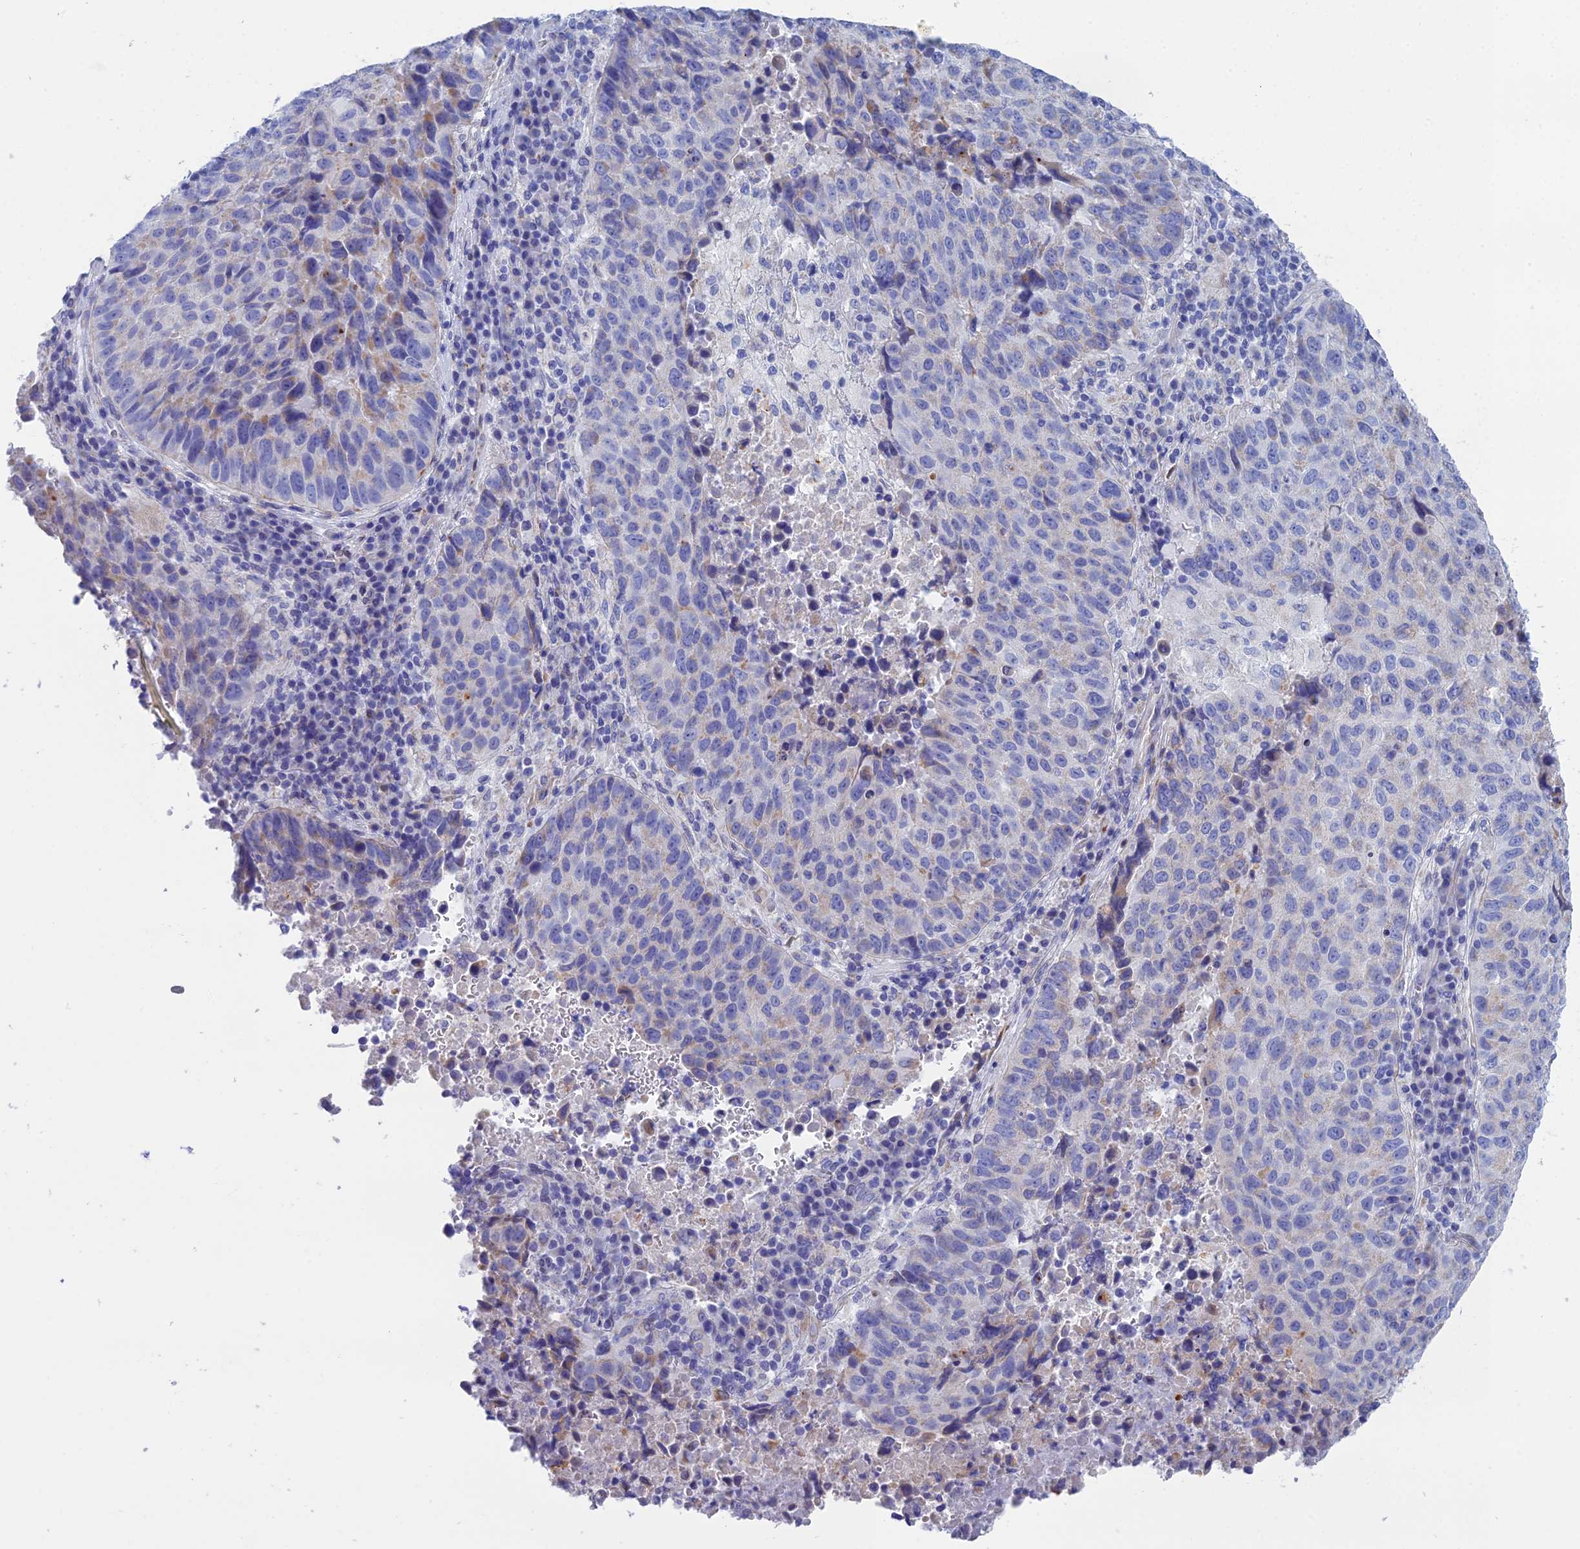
{"staining": {"intensity": "moderate", "quantity": "<25%", "location": "cytoplasmic/membranous"}, "tissue": "lung cancer", "cell_type": "Tumor cells", "image_type": "cancer", "snomed": [{"axis": "morphology", "description": "Squamous cell carcinoma, NOS"}, {"axis": "topography", "description": "Lung"}], "caption": "Squamous cell carcinoma (lung) stained for a protein displays moderate cytoplasmic/membranous positivity in tumor cells. (Brightfield microscopy of DAB IHC at high magnification).", "gene": "CFAP210", "patient": {"sex": "male", "age": 73}}